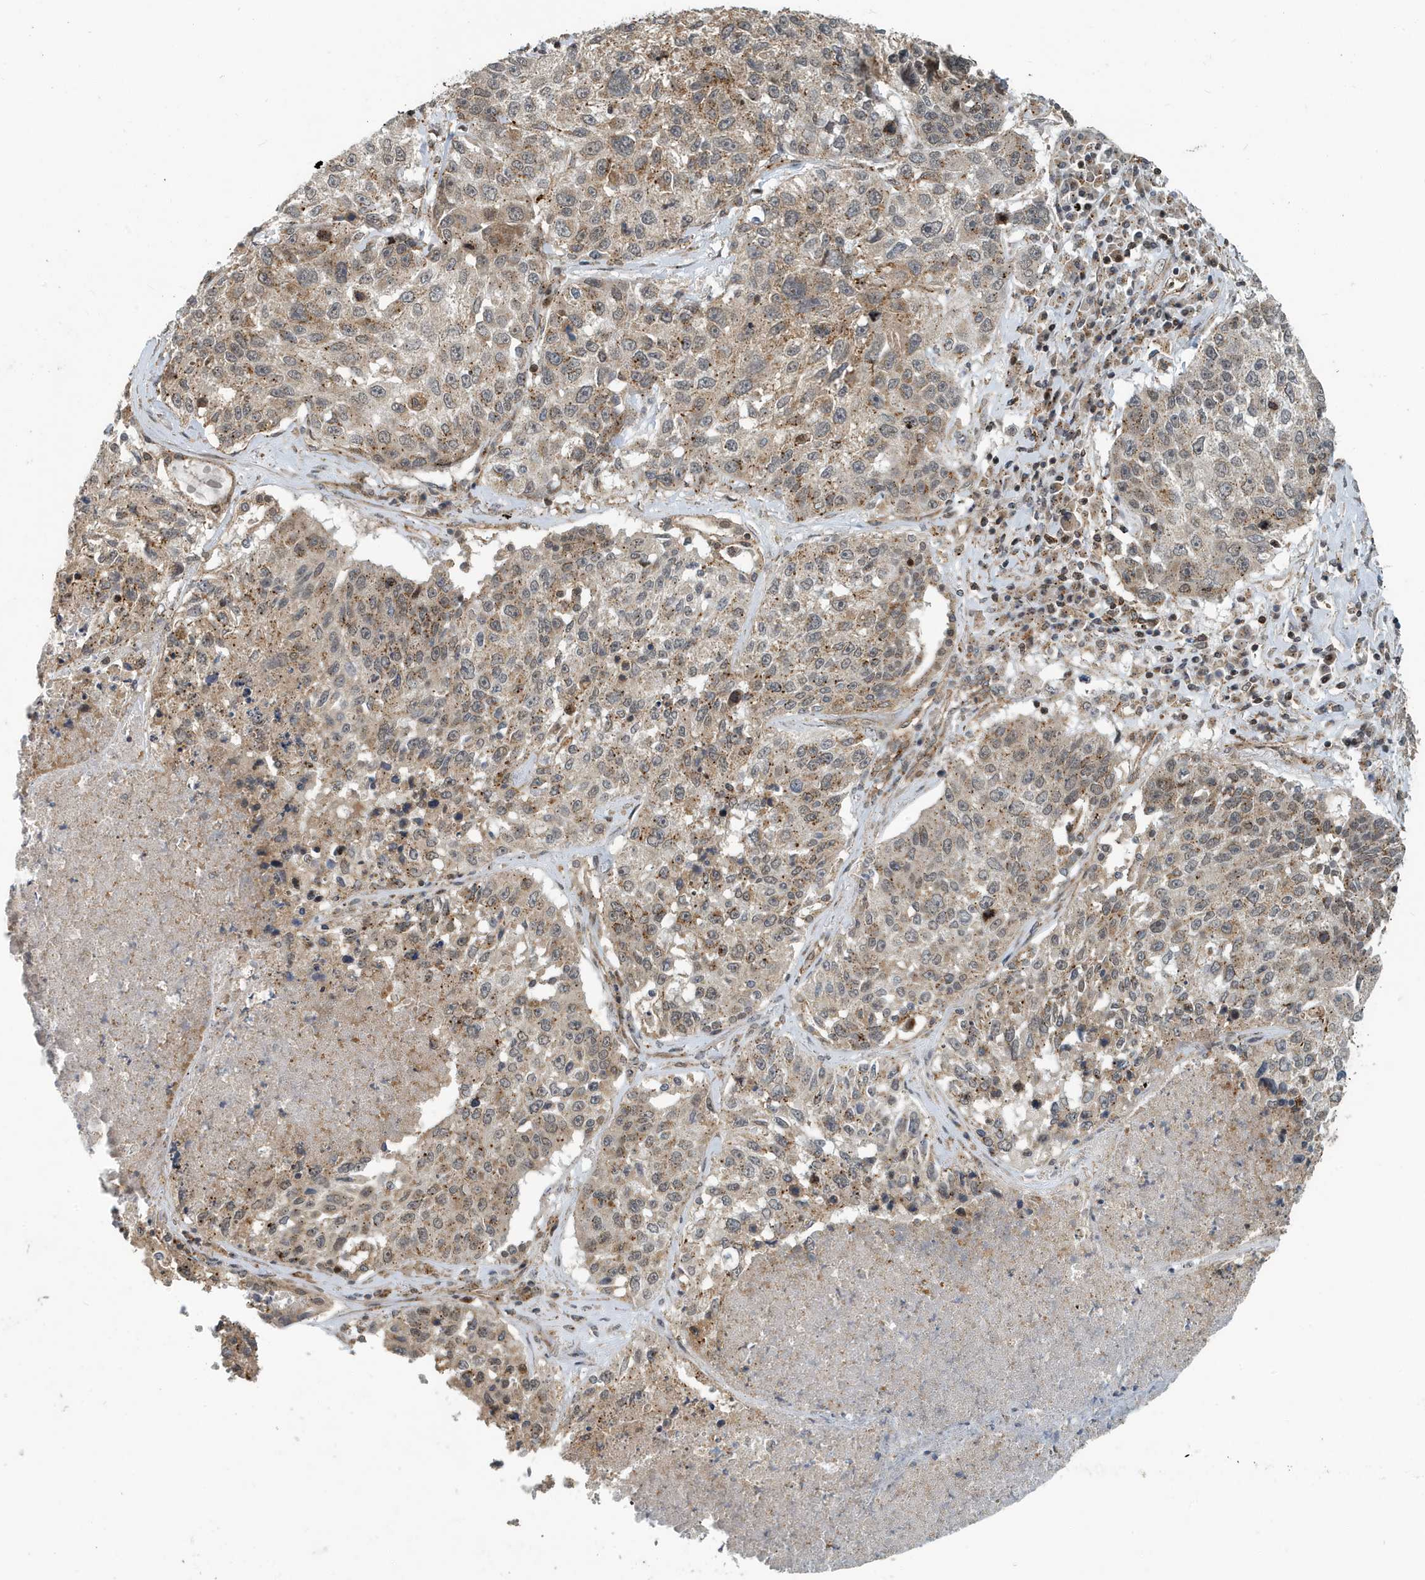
{"staining": {"intensity": "weak", "quantity": ">75%", "location": "cytoplasmic/membranous"}, "tissue": "lung cancer", "cell_type": "Tumor cells", "image_type": "cancer", "snomed": [{"axis": "morphology", "description": "Squamous cell carcinoma, NOS"}, {"axis": "topography", "description": "Lung"}], "caption": "Protein expression analysis of human lung squamous cell carcinoma reveals weak cytoplasmic/membranous staining in about >75% of tumor cells. (DAB IHC, brown staining for protein, blue staining for nuclei).", "gene": "KIF15", "patient": {"sex": "male", "age": 61}}